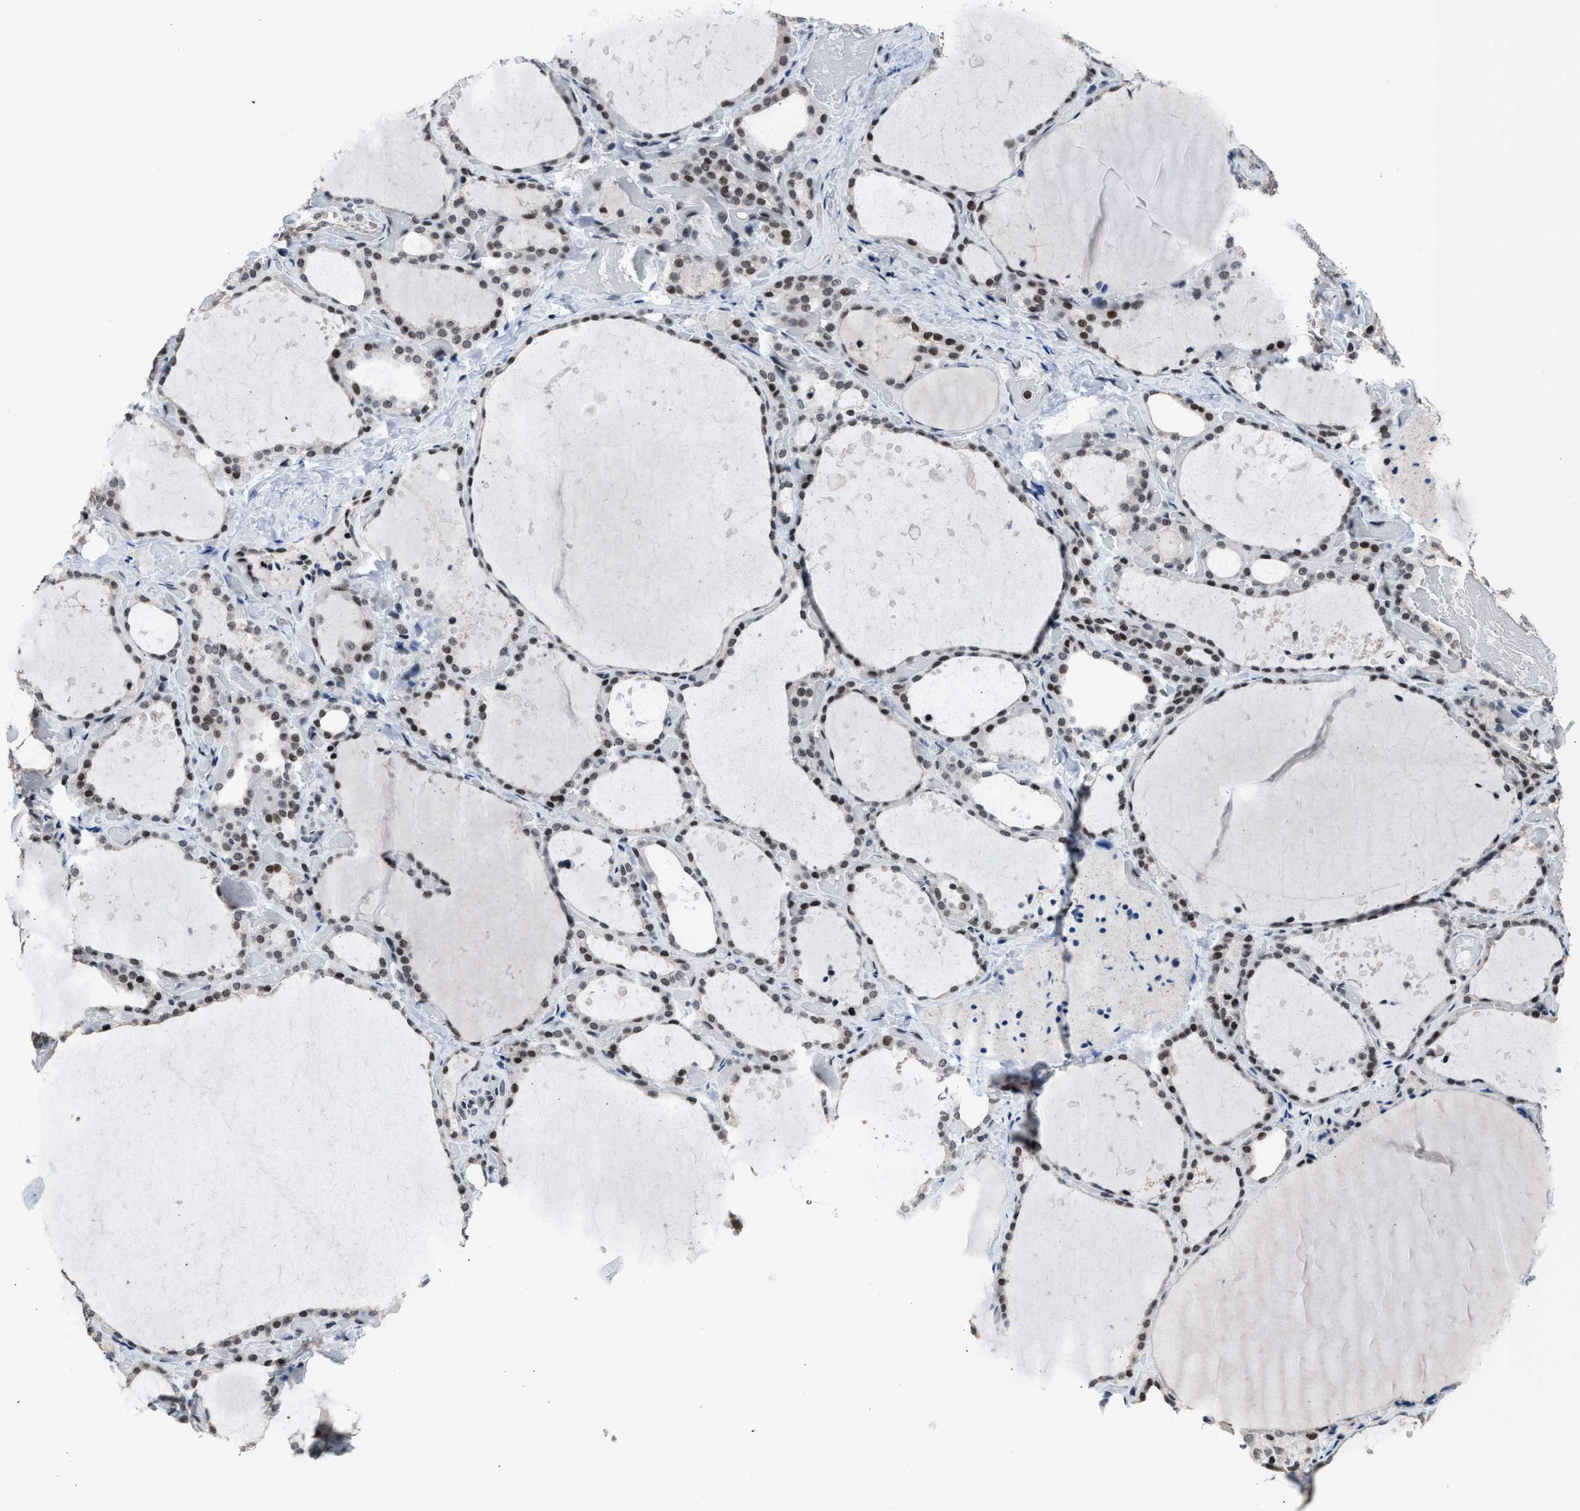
{"staining": {"intensity": "strong", "quantity": "25%-75%", "location": "nuclear"}, "tissue": "thyroid gland", "cell_type": "Glandular cells", "image_type": "normal", "snomed": [{"axis": "morphology", "description": "Normal tissue, NOS"}, {"axis": "topography", "description": "Thyroid gland"}], "caption": "Thyroid gland stained with immunohistochemistry (IHC) displays strong nuclear expression in approximately 25%-75% of glandular cells.", "gene": "TERF2IP", "patient": {"sex": "female", "age": 44}}